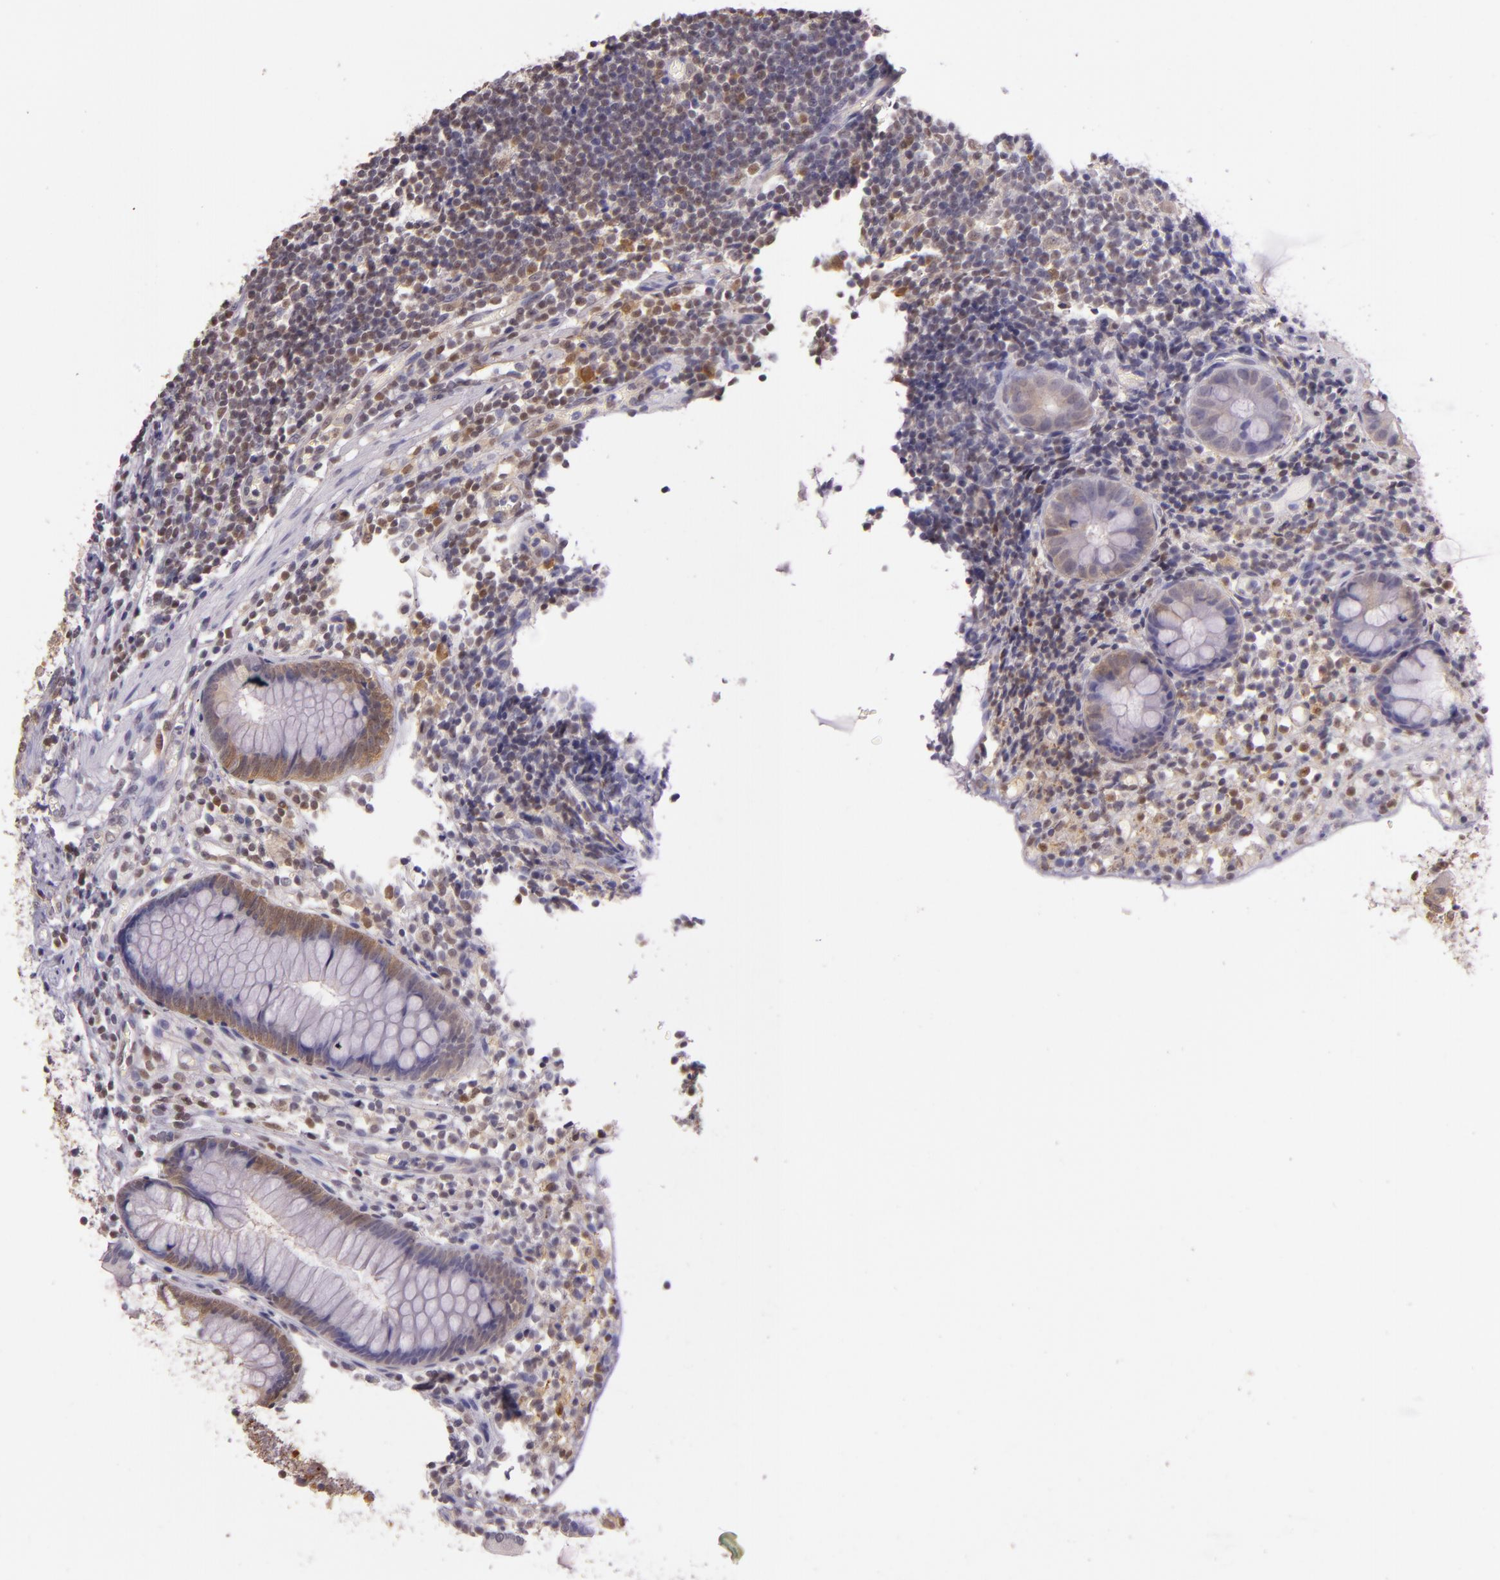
{"staining": {"intensity": "weak", "quantity": "25%-75%", "location": "cytoplasmic/membranous"}, "tissue": "appendix", "cell_type": "Glandular cells", "image_type": "normal", "snomed": [{"axis": "morphology", "description": "Normal tissue, NOS"}, {"axis": "topography", "description": "Appendix"}], "caption": "Protein positivity by immunohistochemistry (IHC) displays weak cytoplasmic/membranous positivity in approximately 25%-75% of glandular cells in normal appendix.", "gene": "HSPA8", "patient": {"sex": "male", "age": 38}}